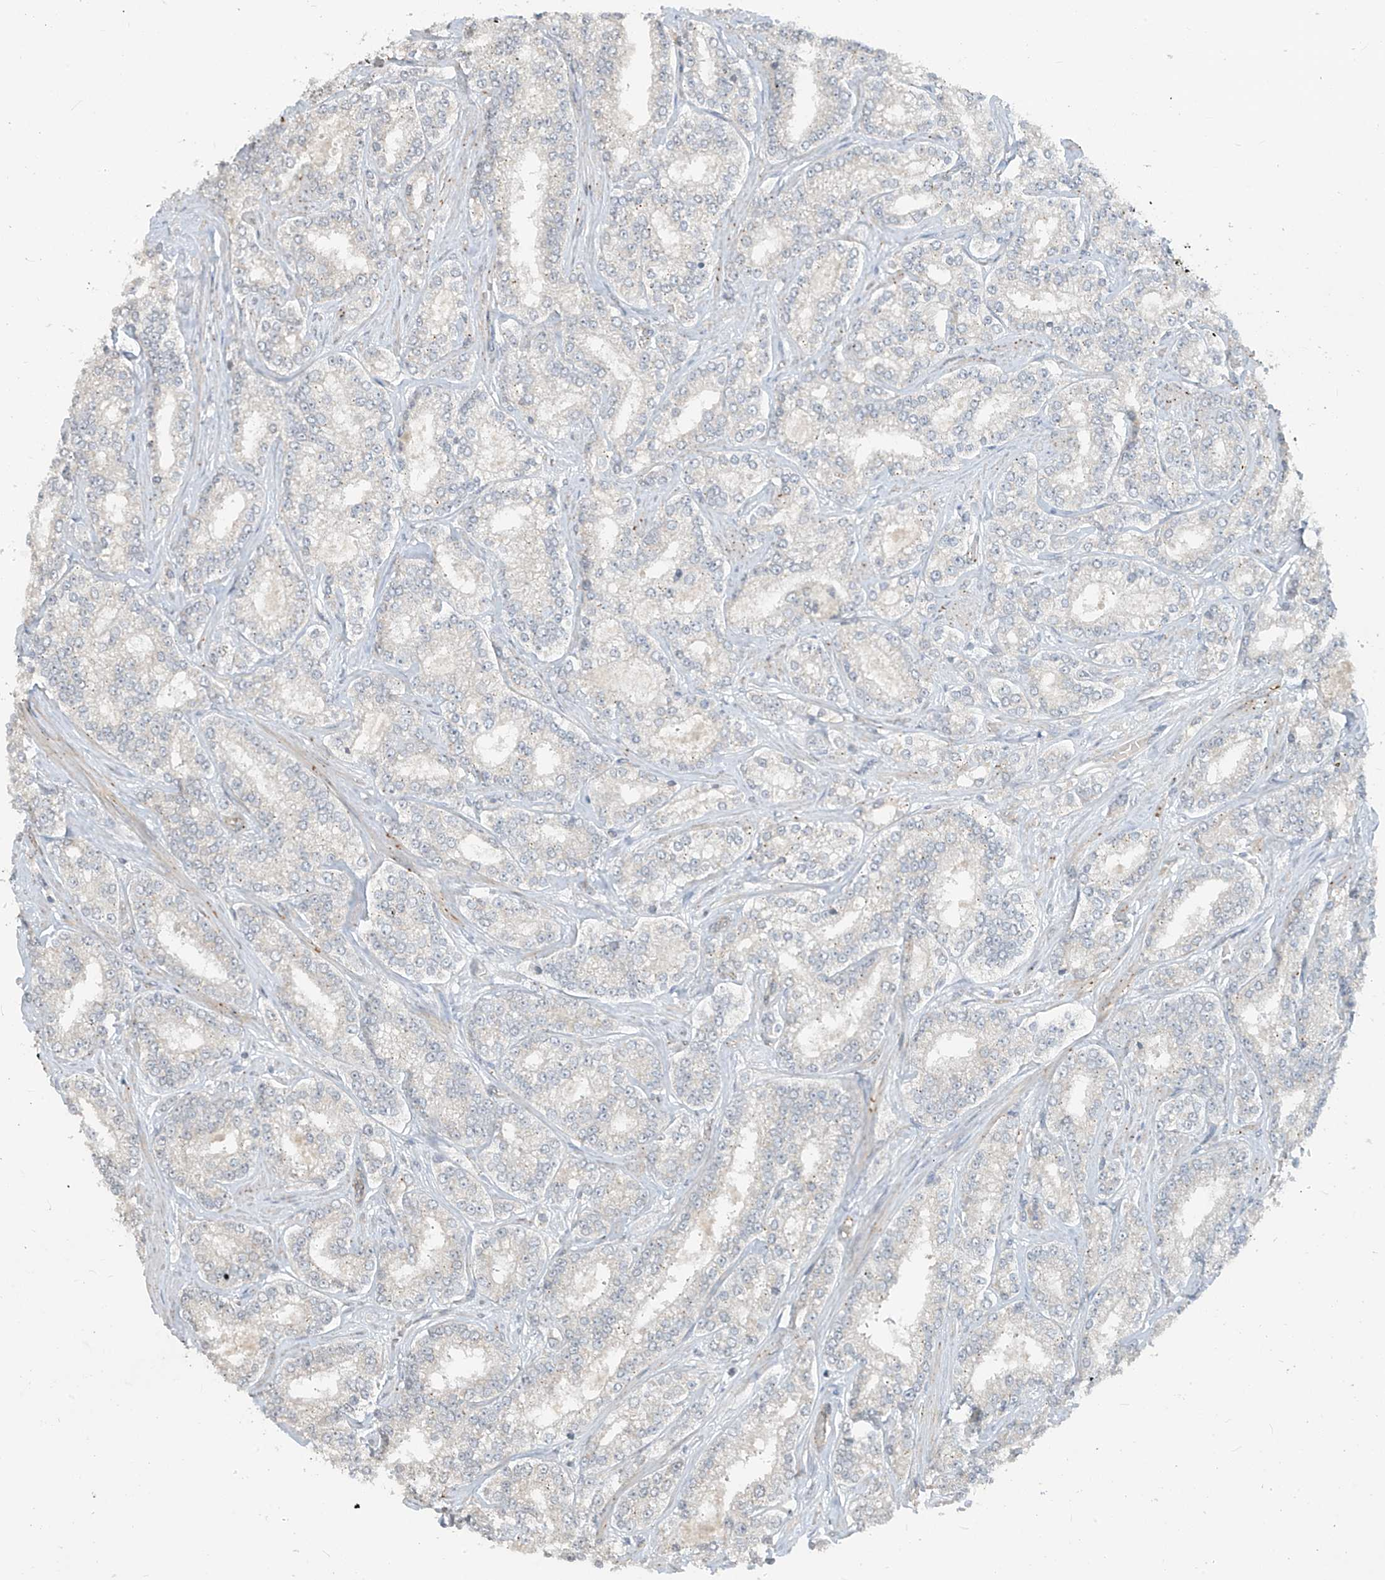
{"staining": {"intensity": "negative", "quantity": "none", "location": "none"}, "tissue": "prostate cancer", "cell_type": "Tumor cells", "image_type": "cancer", "snomed": [{"axis": "morphology", "description": "Normal tissue, NOS"}, {"axis": "morphology", "description": "Adenocarcinoma, High grade"}, {"axis": "topography", "description": "Prostate"}], "caption": "The immunohistochemistry (IHC) micrograph has no significant expression in tumor cells of prostate cancer (high-grade adenocarcinoma) tissue.", "gene": "DGKQ", "patient": {"sex": "male", "age": 83}}